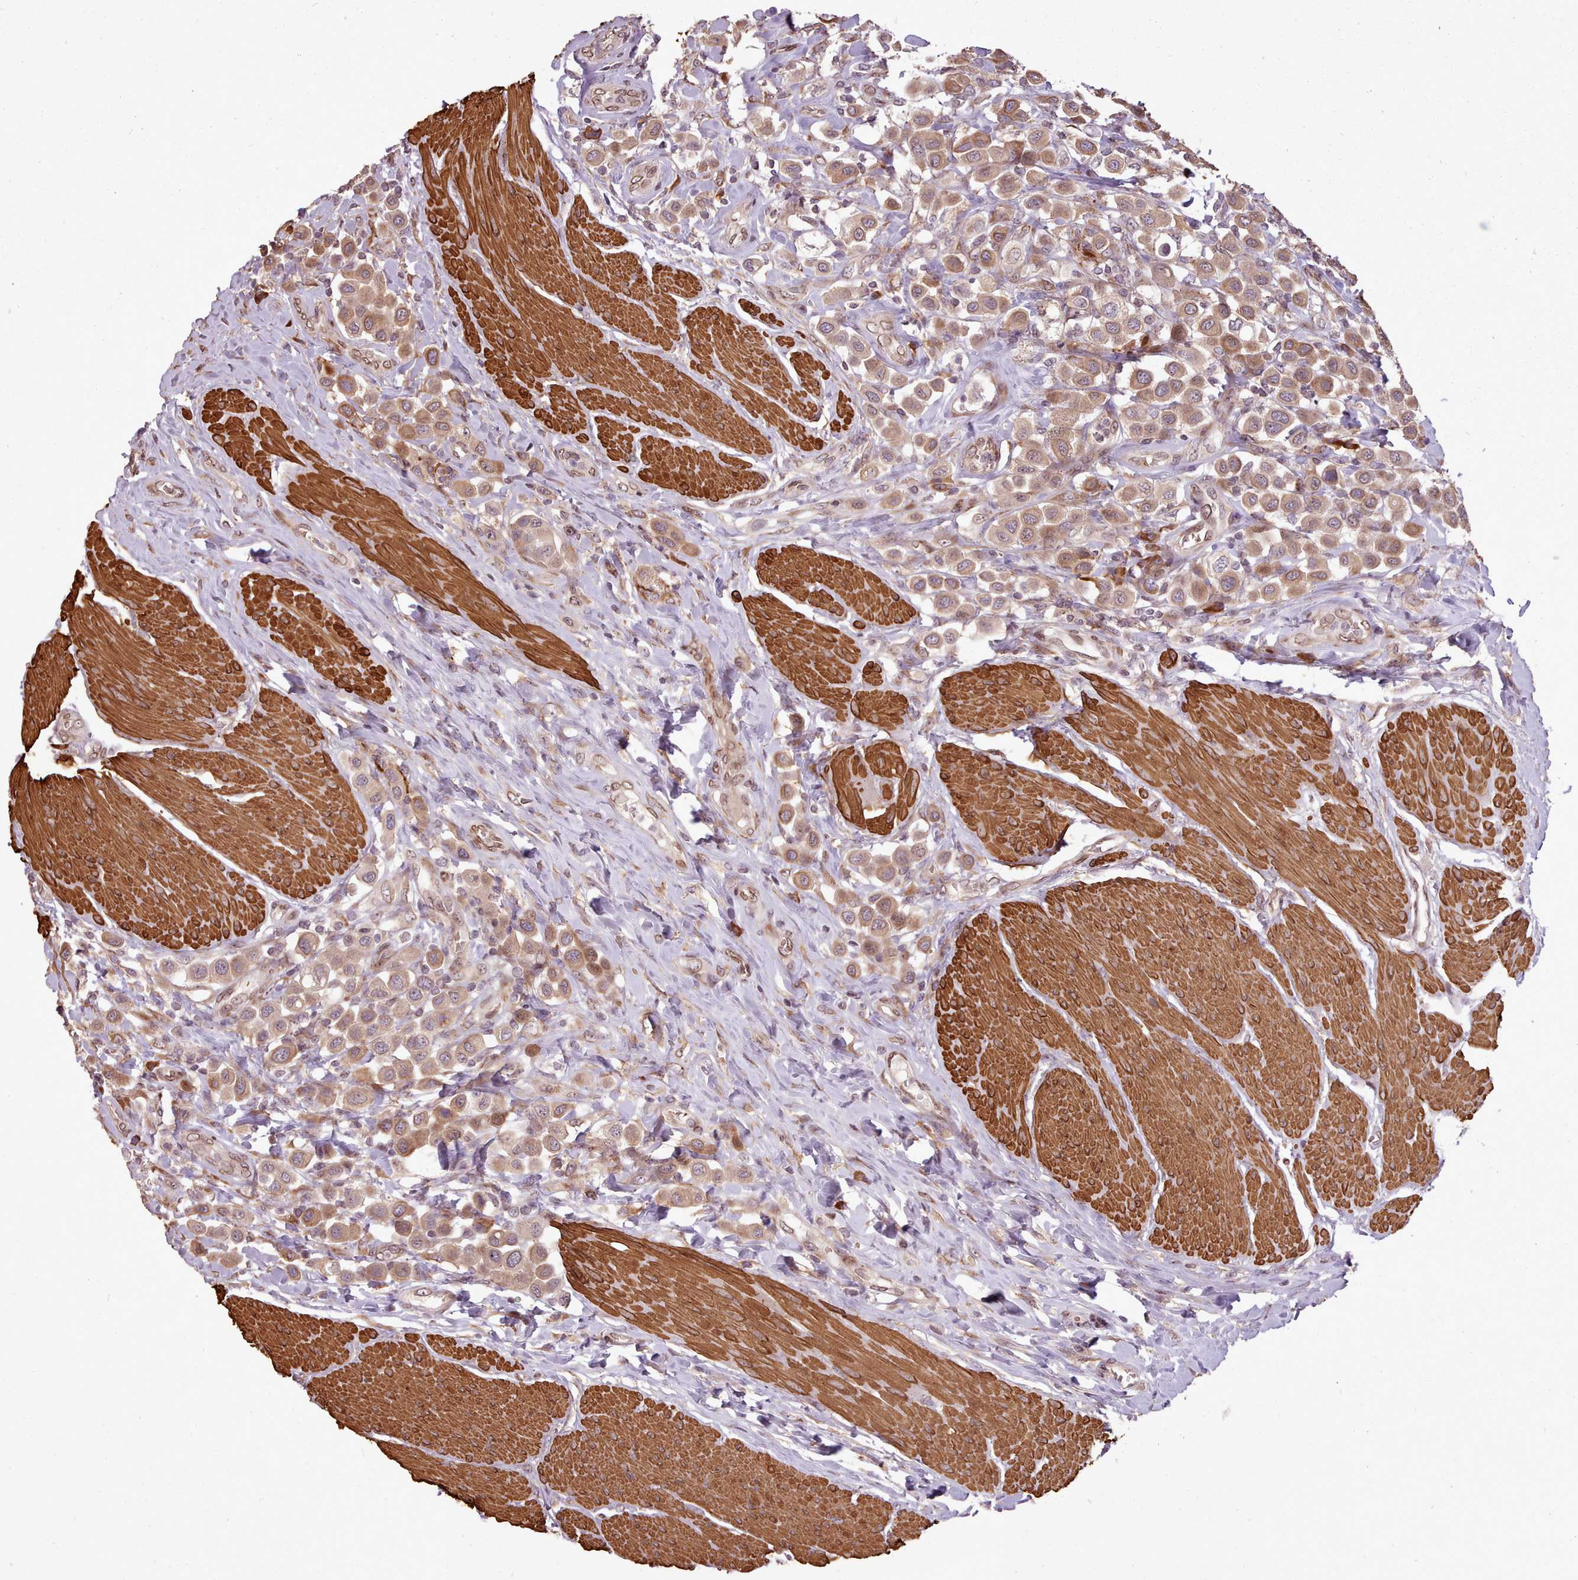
{"staining": {"intensity": "weak", "quantity": ">75%", "location": "cytoplasmic/membranous"}, "tissue": "urothelial cancer", "cell_type": "Tumor cells", "image_type": "cancer", "snomed": [{"axis": "morphology", "description": "Urothelial carcinoma, High grade"}, {"axis": "topography", "description": "Urinary bladder"}], "caption": "Weak cytoplasmic/membranous protein expression is present in about >75% of tumor cells in urothelial cancer.", "gene": "CABP1", "patient": {"sex": "male", "age": 50}}